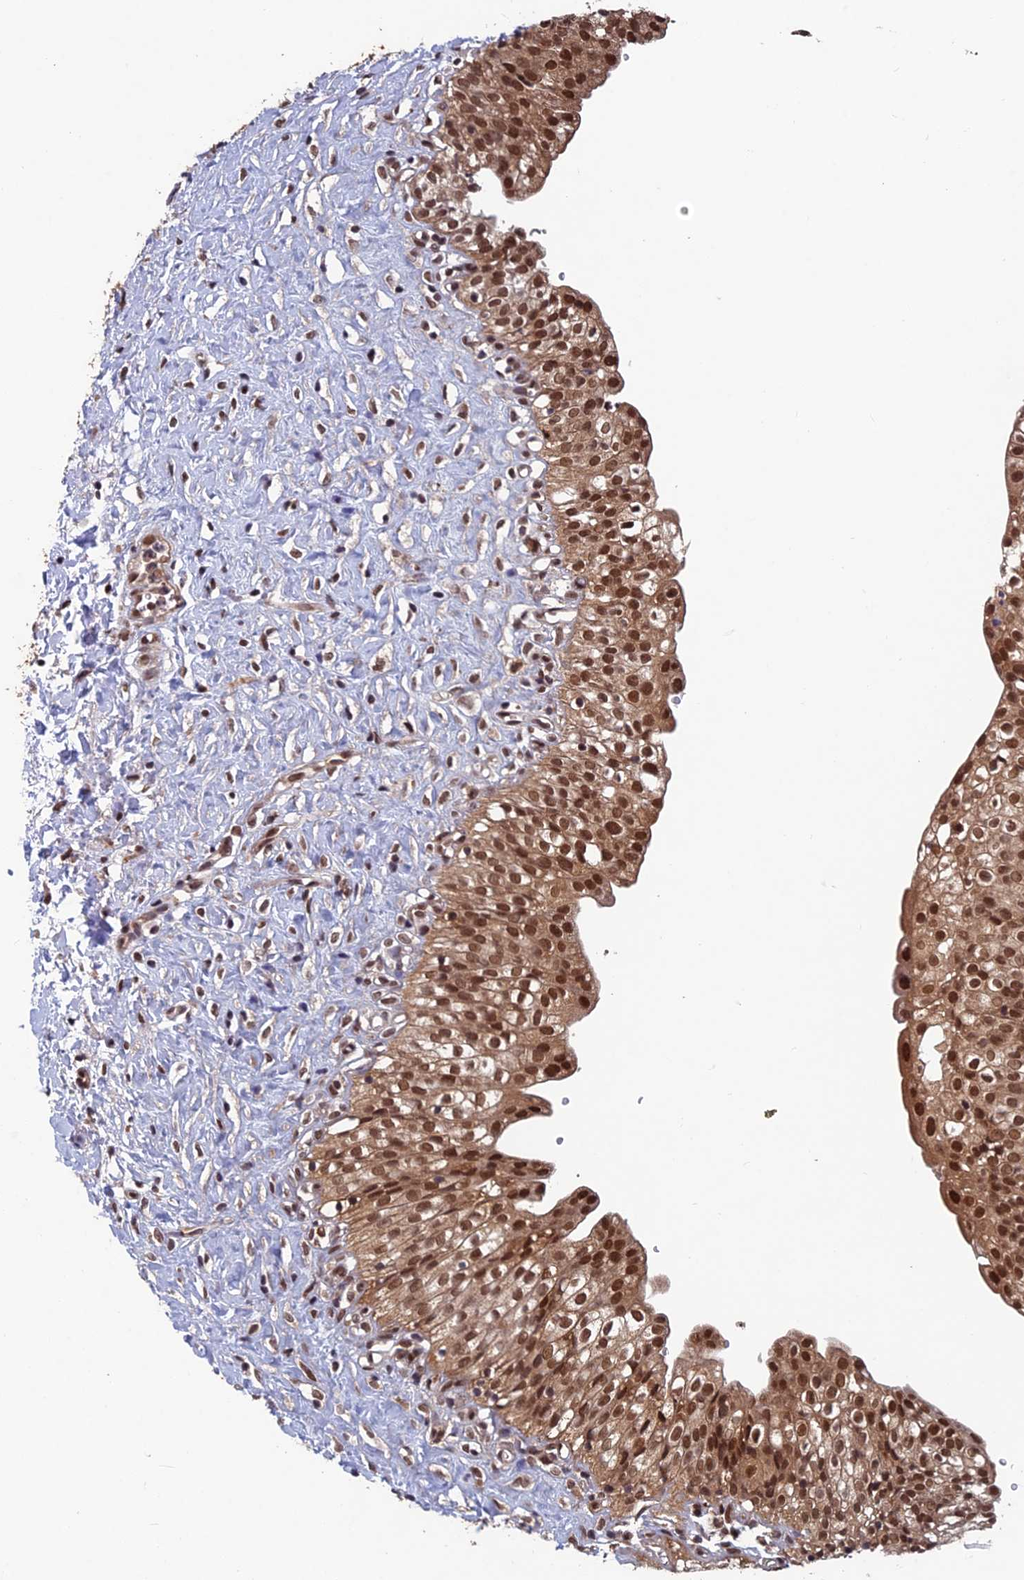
{"staining": {"intensity": "strong", "quantity": ">75%", "location": "cytoplasmic/membranous,nuclear"}, "tissue": "urinary bladder", "cell_type": "Urothelial cells", "image_type": "normal", "snomed": [{"axis": "morphology", "description": "Normal tissue, NOS"}, {"axis": "topography", "description": "Urinary bladder"}], "caption": "This is a histology image of IHC staining of unremarkable urinary bladder, which shows strong staining in the cytoplasmic/membranous,nuclear of urothelial cells.", "gene": "FAM53C", "patient": {"sex": "male", "age": 51}}